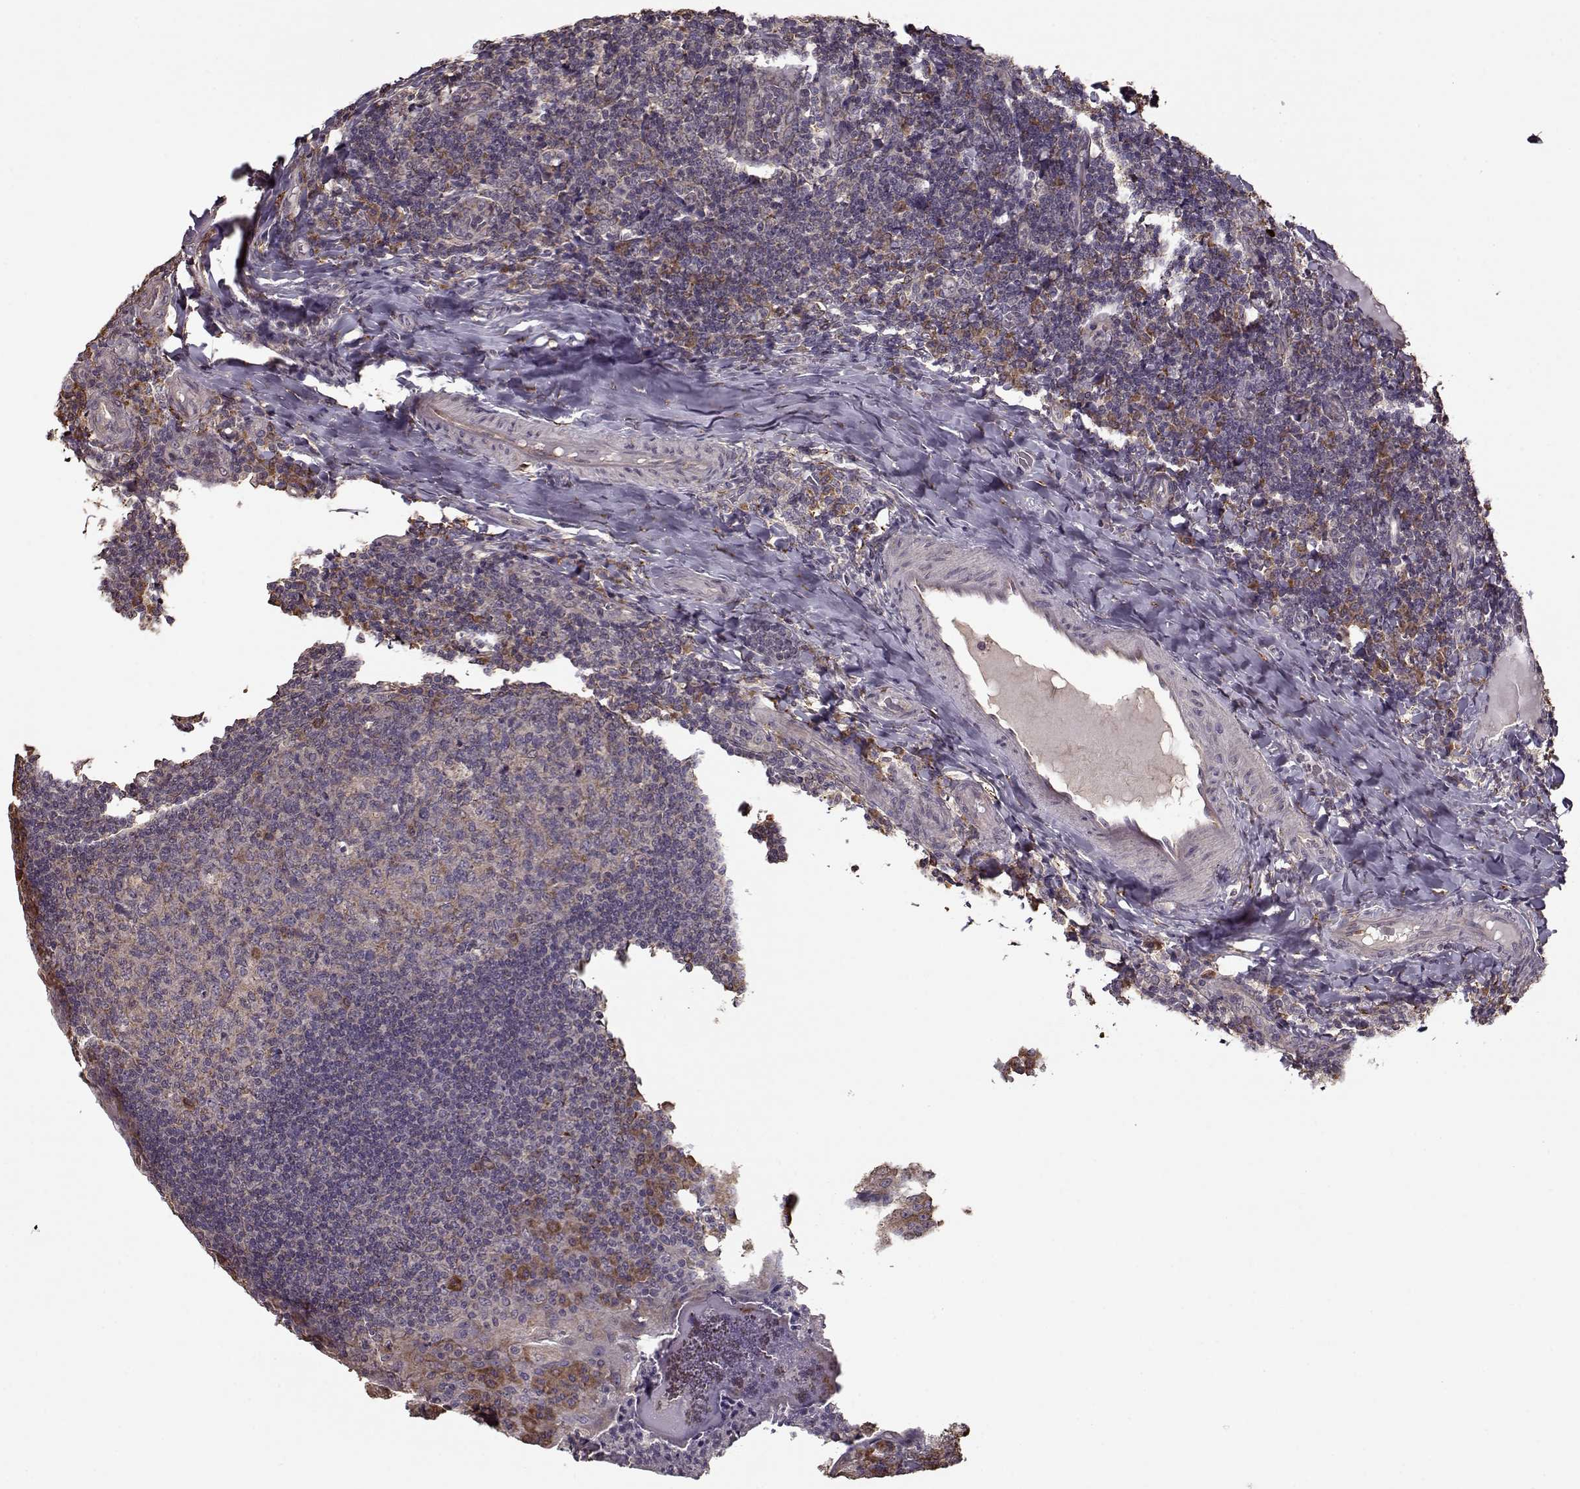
{"staining": {"intensity": "strong", "quantity": "<25%", "location": "cytoplasmic/membranous"}, "tissue": "tonsil", "cell_type": "Germinal center cells", "image_type": "normal", "snomed": [{"axis": "morphology", "description": "Normal tissue, NOS"}, {"axis": "topography", "description": "Tonsil"}], "caption": "Approximately <25% of germinal center cells in unremarkable human tonsil show strong cytoplasmic/membranous protein expression as visualized by brown immunohistochemical staining.", "gene": "IMMP1L", "patient": {"sex": "male", "age": 17}}